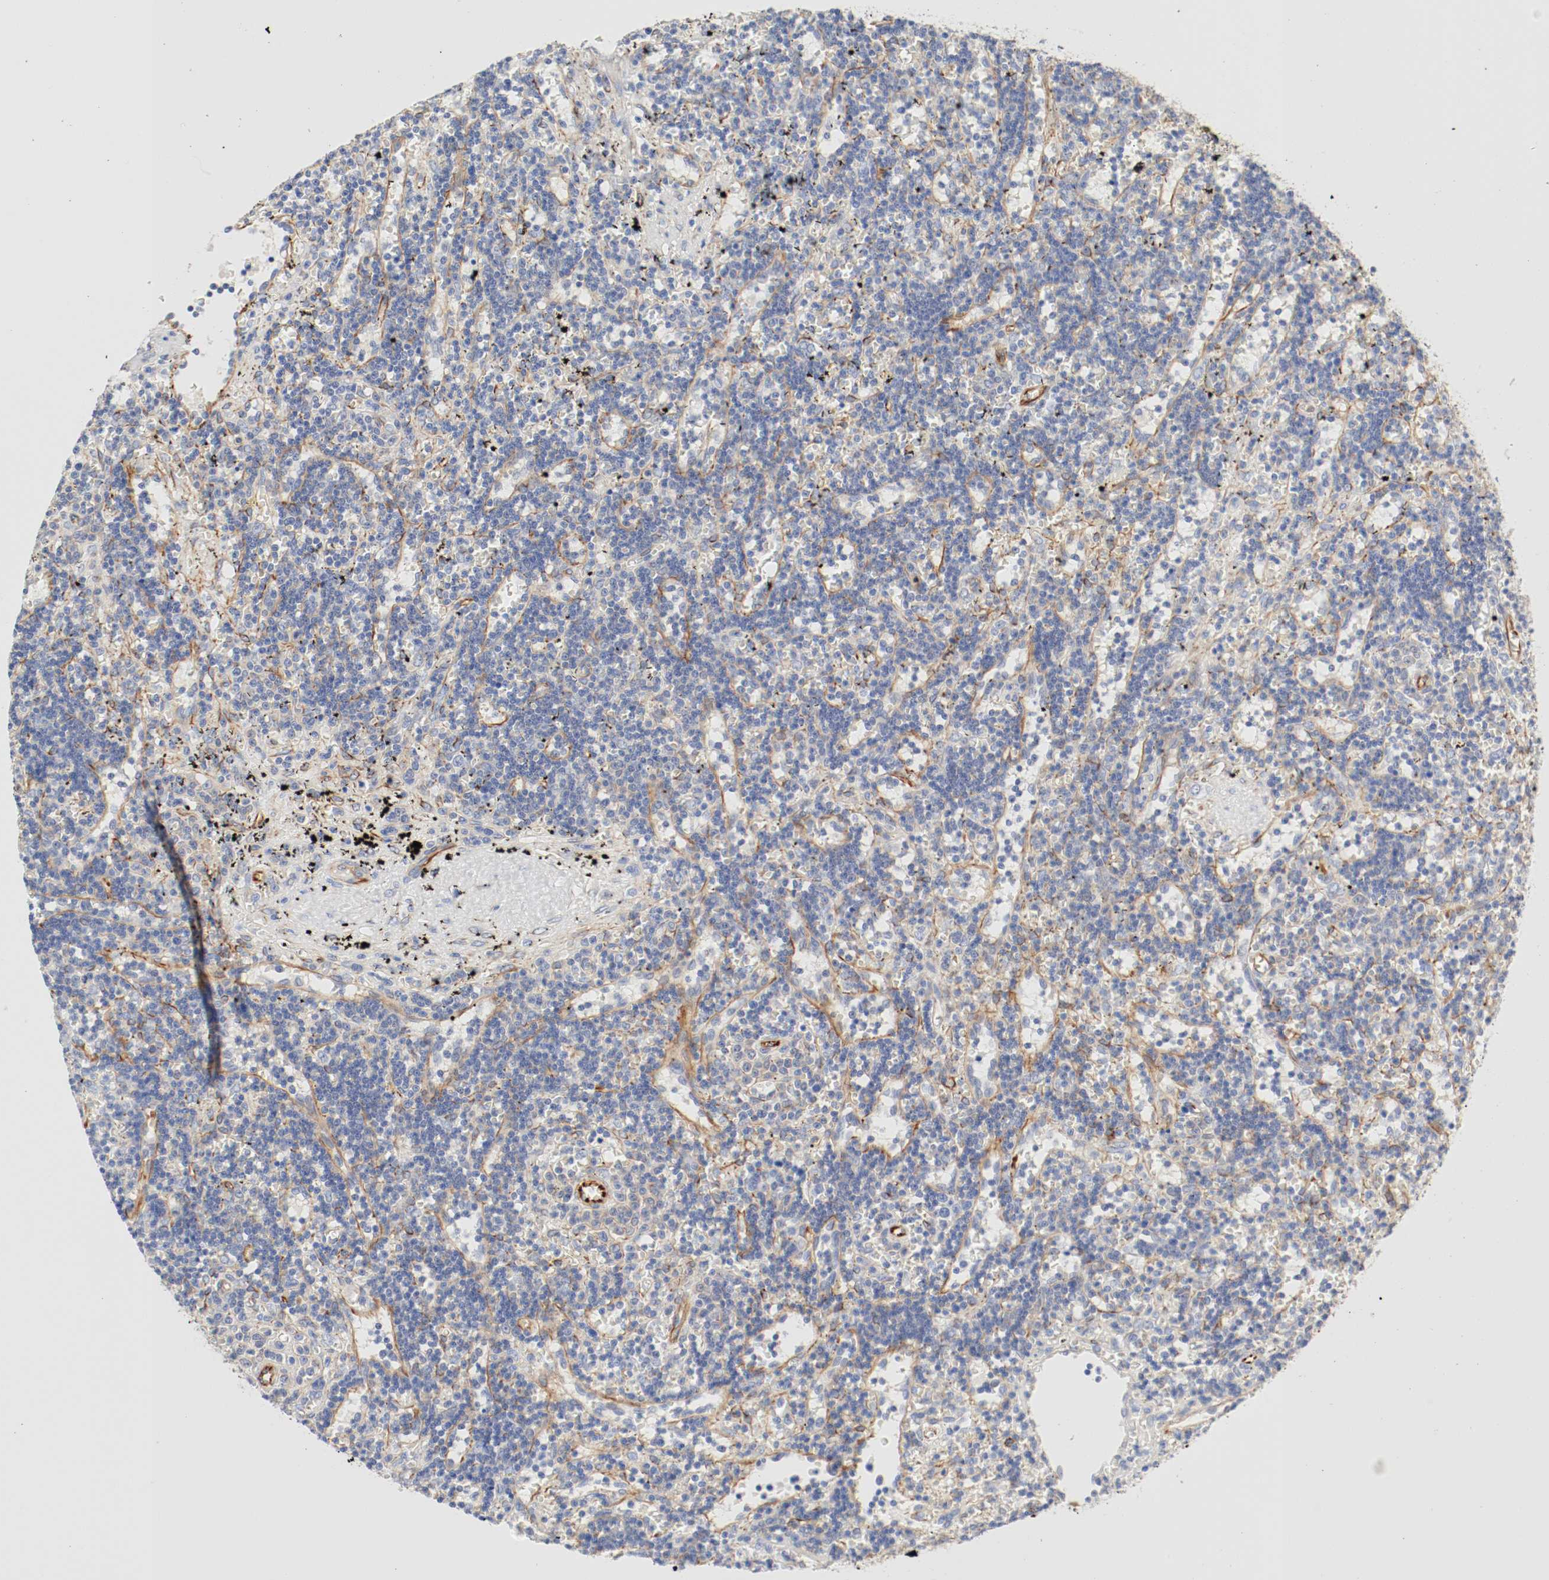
{"staining": {"intensity": "weak", "quantity": "<25%", "location": "cytoplasmic/membranous"}, "tissue": "lymphoma", "cell_type": "Tumor cells", "image_type": "cancer", "snomed": [{"axis": "morphology", "description": "Malignant lymphoma, non-Hodgkin's type, Low grade"}, {"axis": "topography", "description": "Spleen"}], "caption": "Lymphoma stained for a protein using IHC exhibits no positivity tumor cells.", "gene": "GIT1", "patient": {"sex": "male", "age": 60}}